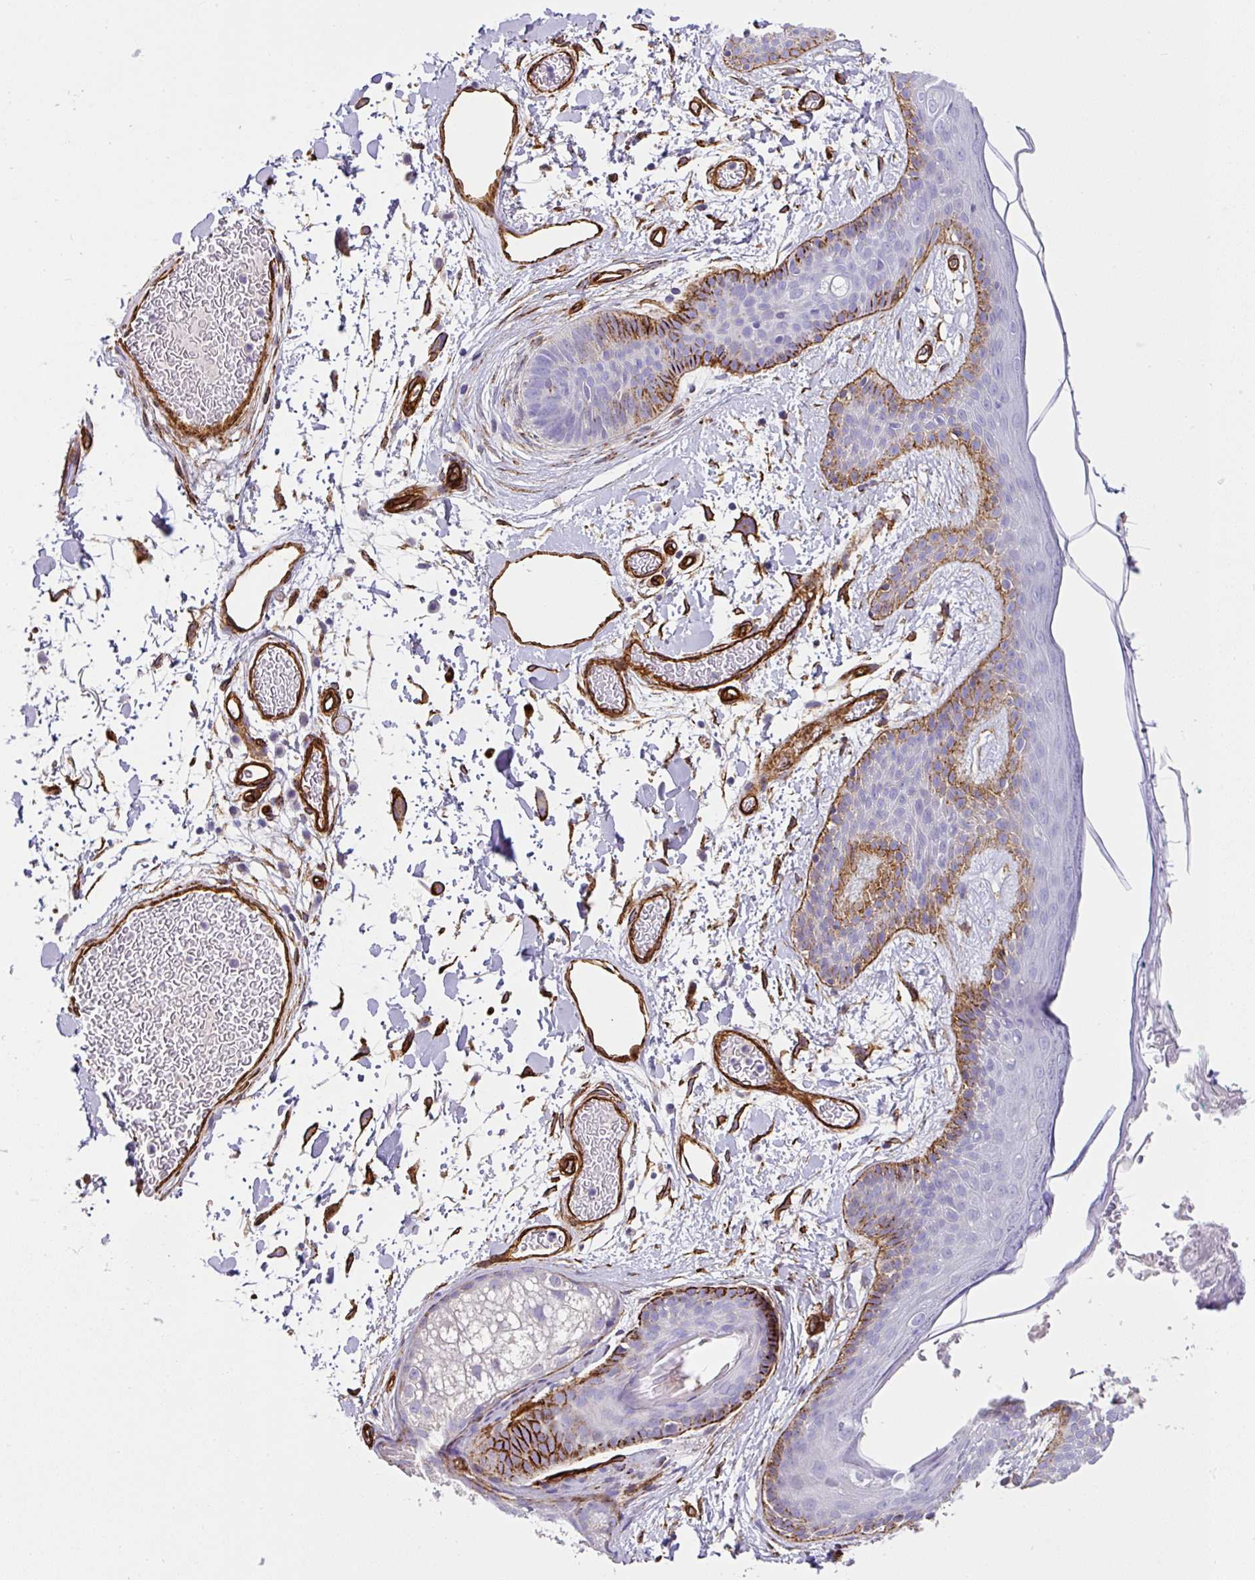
{"staining": {"intensity": "strong", "quantity": ">75%", "location": "cytoplasmic/membranous"}, "tissue": "skin", "cell_type": "Fibroblasts", "image_type": "normal", "snomed": [{"axis": "morphology", "description": "Normal tissue, NOS"}, {"axis": "topography", "description": "Skin"}], "caption": "A high amount of strong cytoplasmic/membranous expression is appreciated in approximately >75% of fibroblasts in unremarkable skin.", "gene": "SLC25A17", "patient": {"sex": "male", "age": 79}}